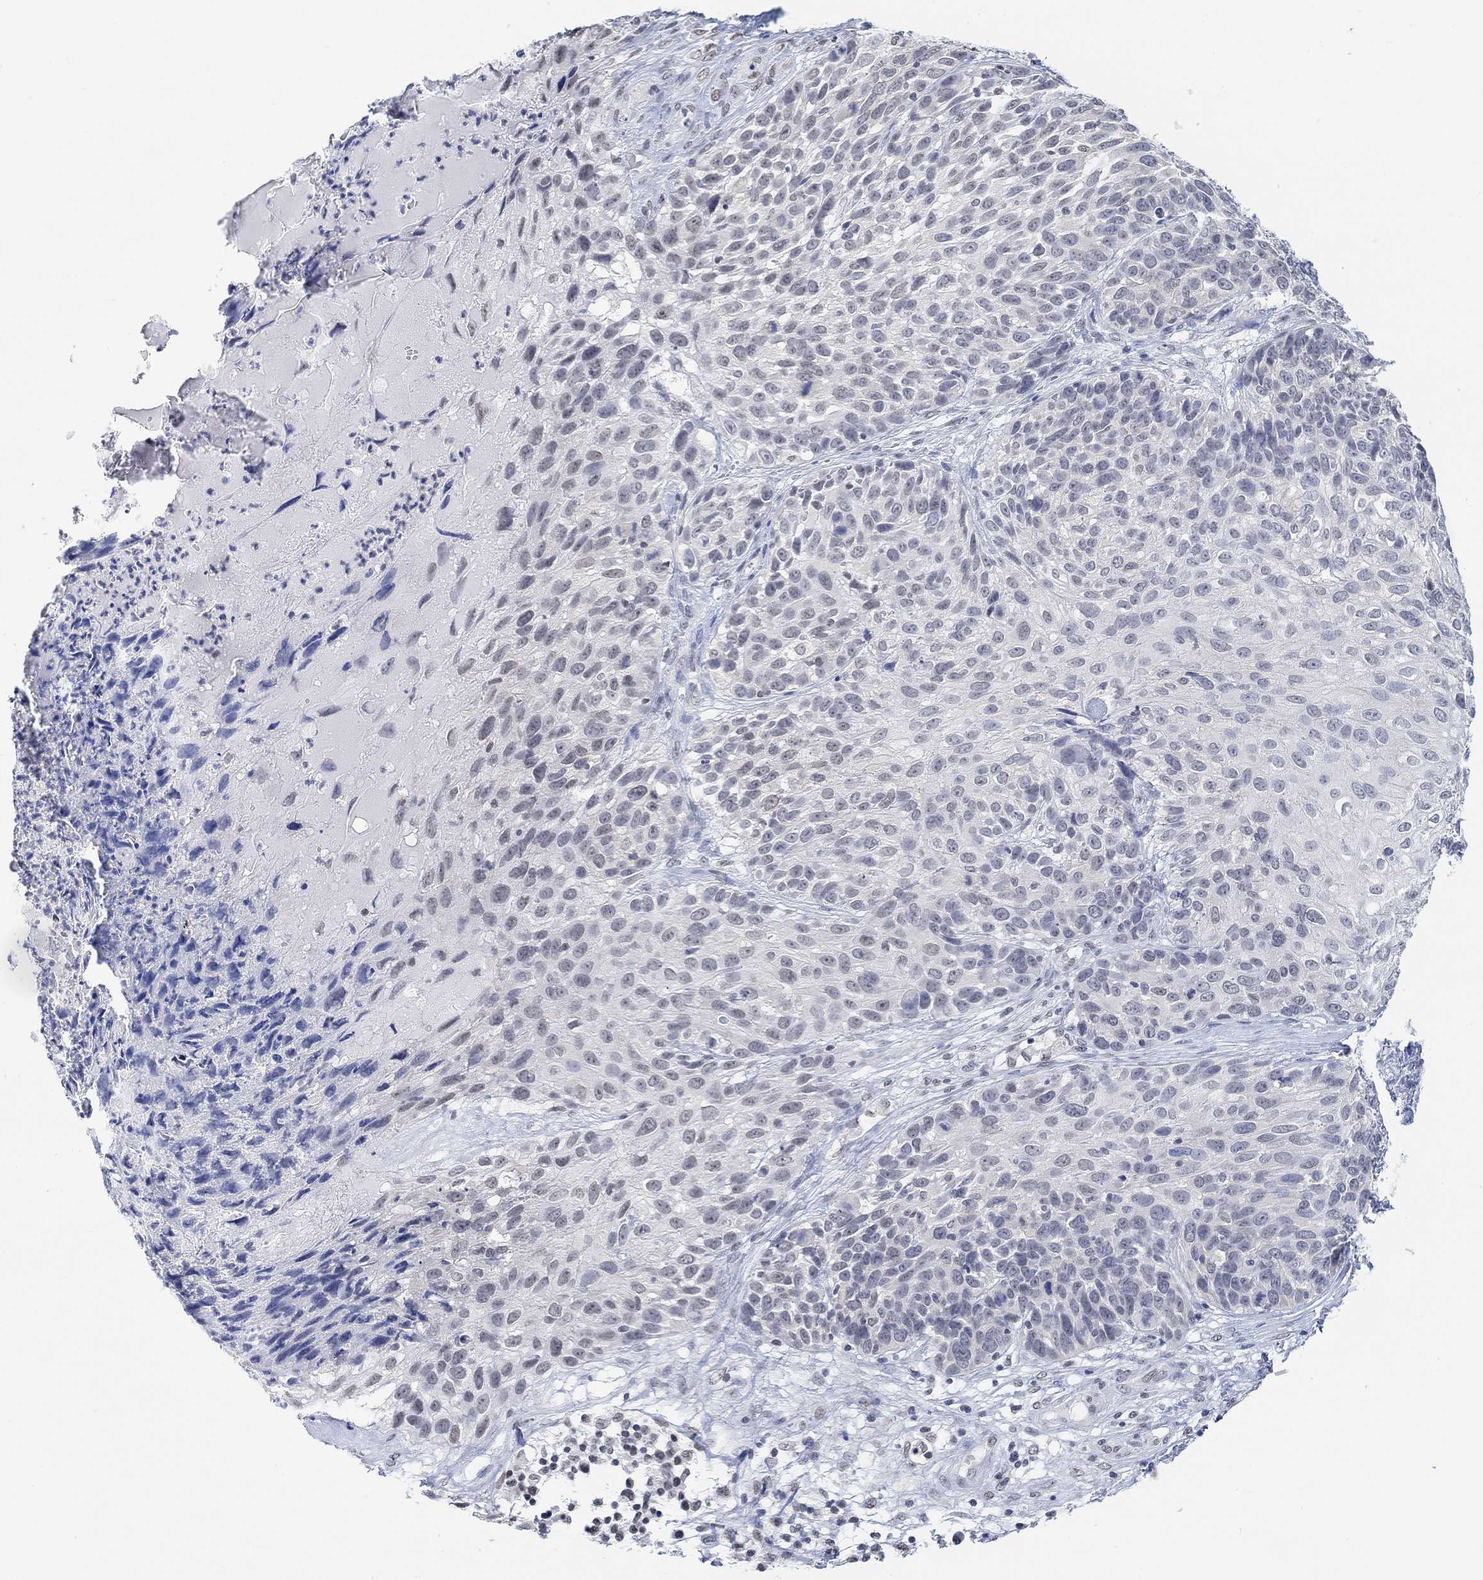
{"staining": {"intensity": "weak", "quantity": "<25%", "location": "nuclear"}, "tissue": "skin cancer", "cell_type": "Tumor cells", "image_type": "cancer", "snomed": [{"axis": "morphology", "description": "Squamous cell carcinoma, NOS"}, {"axis": "topography", "description": "Skin"}], "caption": "Skin cancer (squamous cell carcinoma) stained for a protein using immunohistochemistry reveals no positivity tumor cells.", "gene": "PURG", "patient": {"sex": "male", "age": 92}}